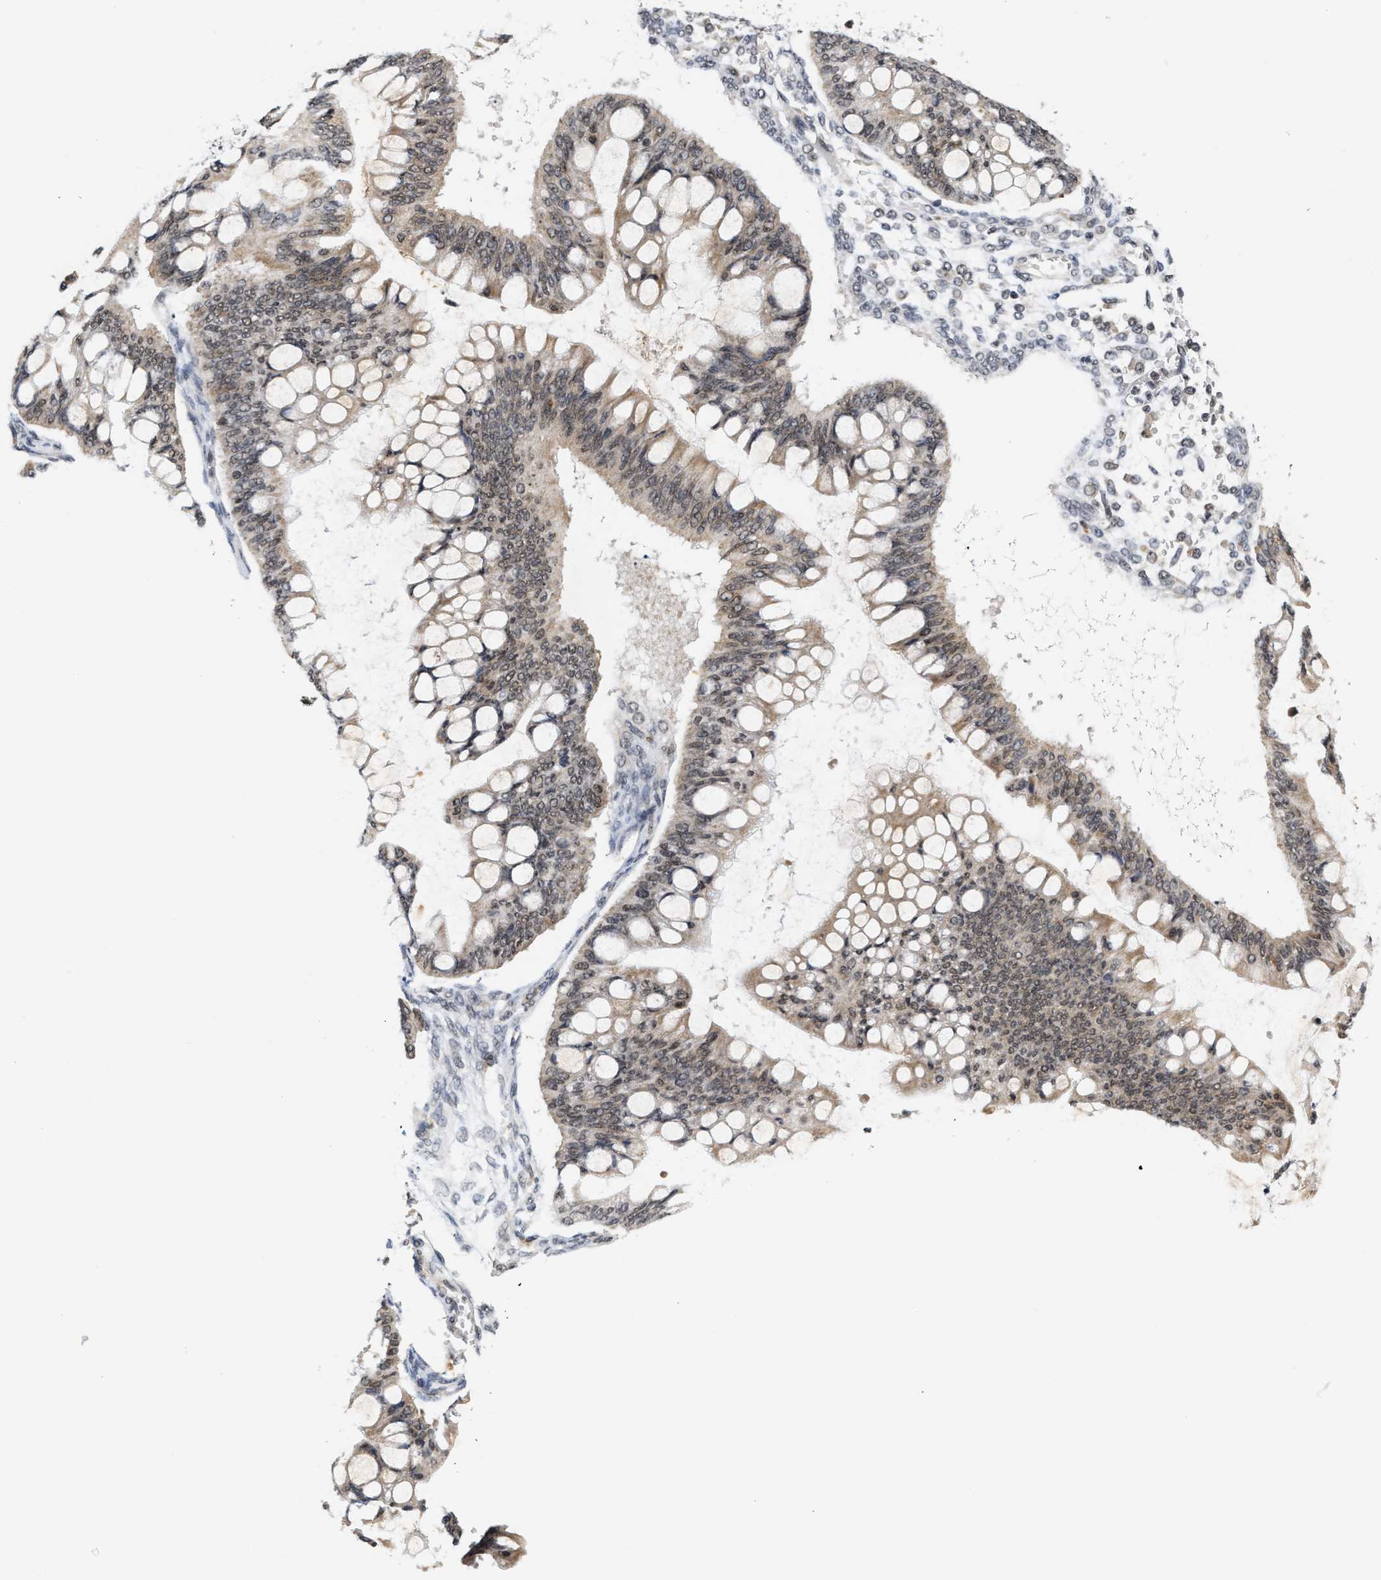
{"staining": {"intensity": "weak", "quantity": ">75%", "location": "cytoplasmic/membranous,nuclear"}, "tissue": "ovarian cancer", "cell_type": "Tumor cells", "image_type": "cancer", "snomed": [{"axis": "morphology", "description": "Cystadenocarcinoma, mucinous, NOS"}, {"axis": "topography", "description": "Ovary"}], "caption": "High-magnification brightfield microscopy of ovarian cancer (mucinous cystadenocarcinoma) stained with DAB (brown) and counterstained with hematoxylin (blue). tumor cells exhibit weak cytoplasmic/membranous and nuclear staining is appreciated in about>75% of cells.", "gene": "ANKRD6", "patient": {"sex": "female", "age": 73}}